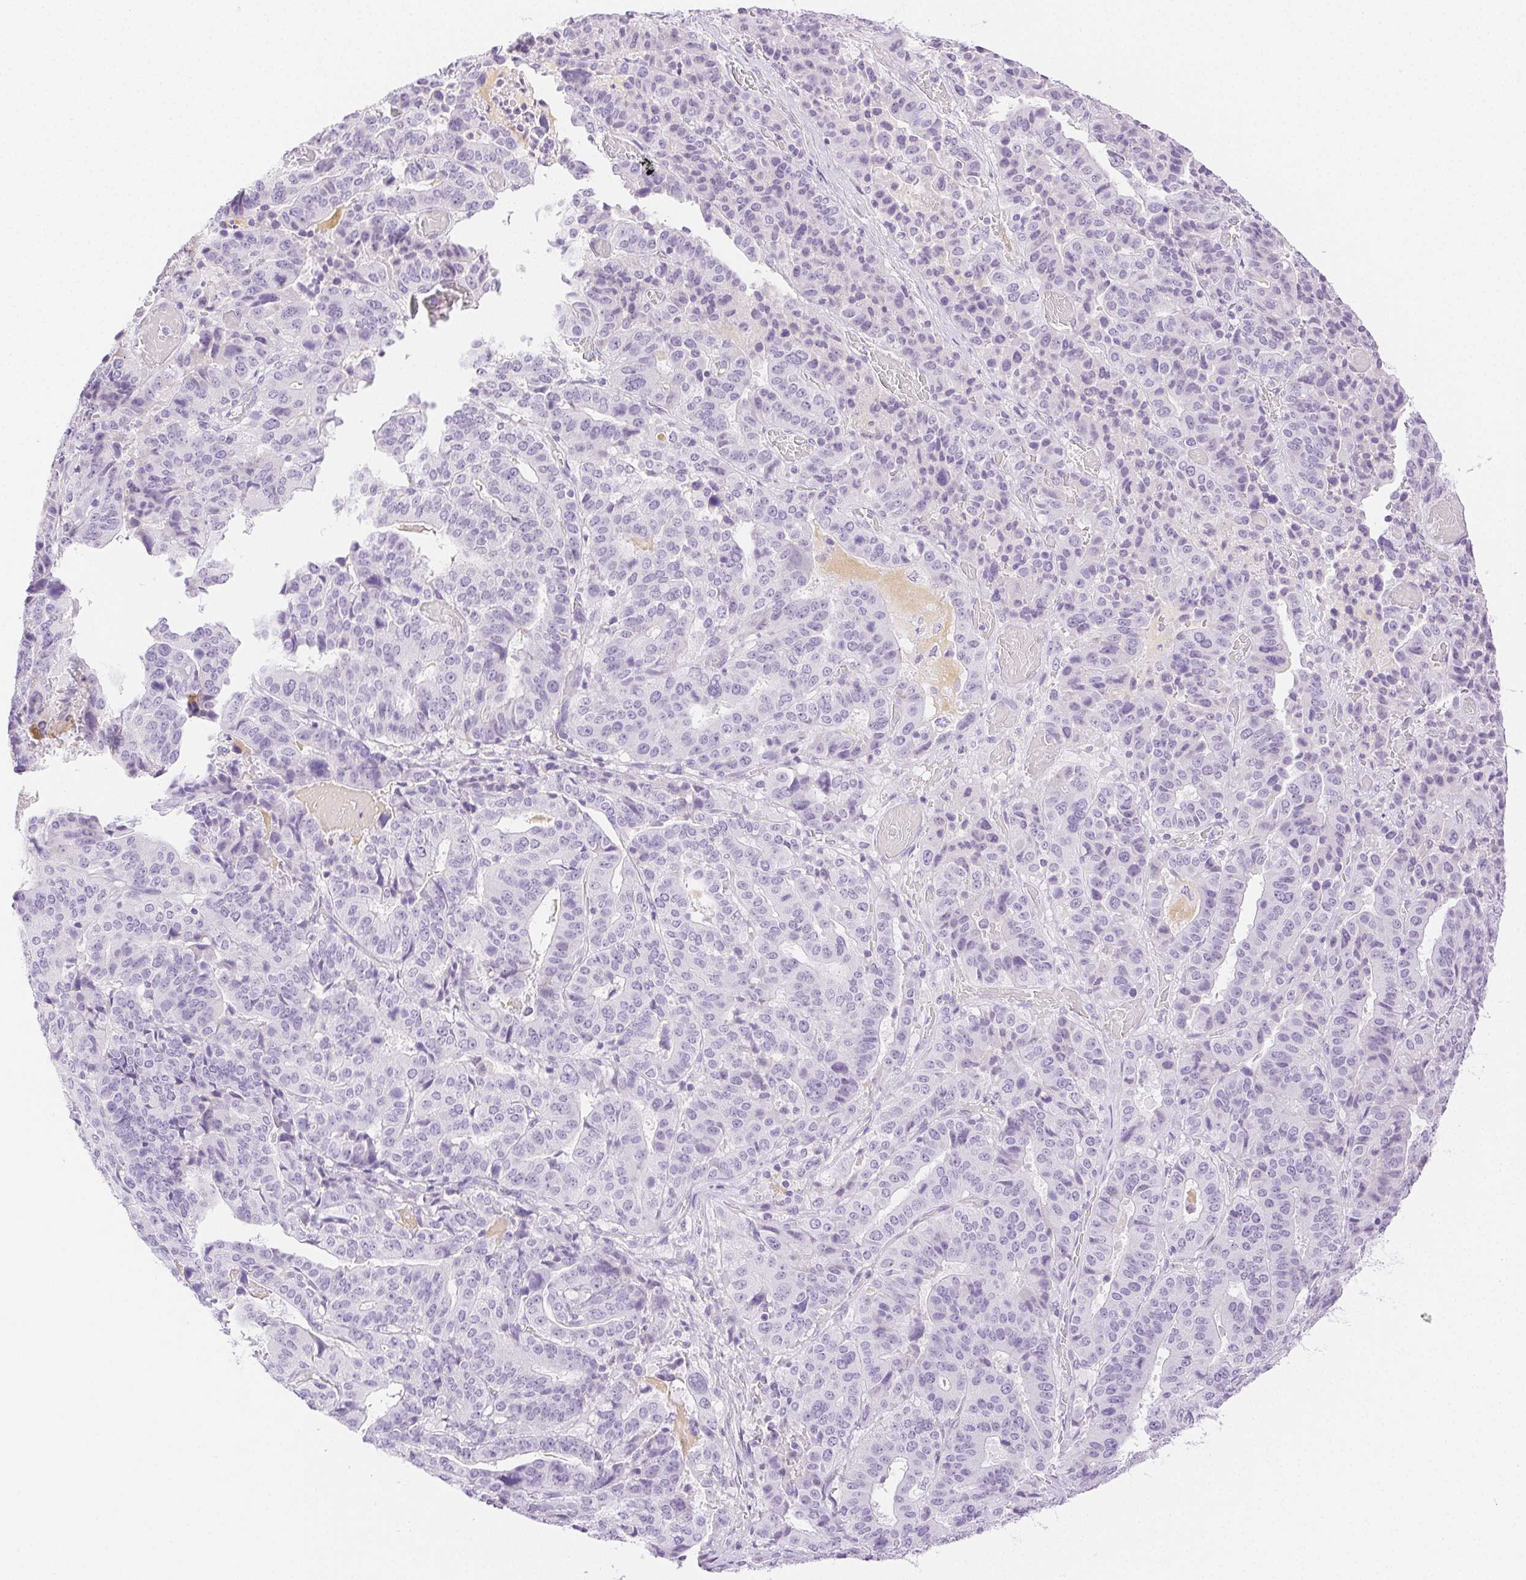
{"staining": {"intensity": "negative", "quantity": "none", "location": "none"}, "tissue": "stomach cancer", "cell_type": "Tumor cells", "image_type": "cancer", "snomed": [{"axis": "morphology", "description": "Adenocarcinoma, NOS"}, {"axis": "topography", "description": "Stomach"}], "caption": "This is a histopathology image of IHC staining of stomach cancer (adenocarcinoma), which shows no staining in tumor cells. Nuclei are stained in blue.", "gene": "SPACA4", "patient": {"sex": "male", "age": 48}}